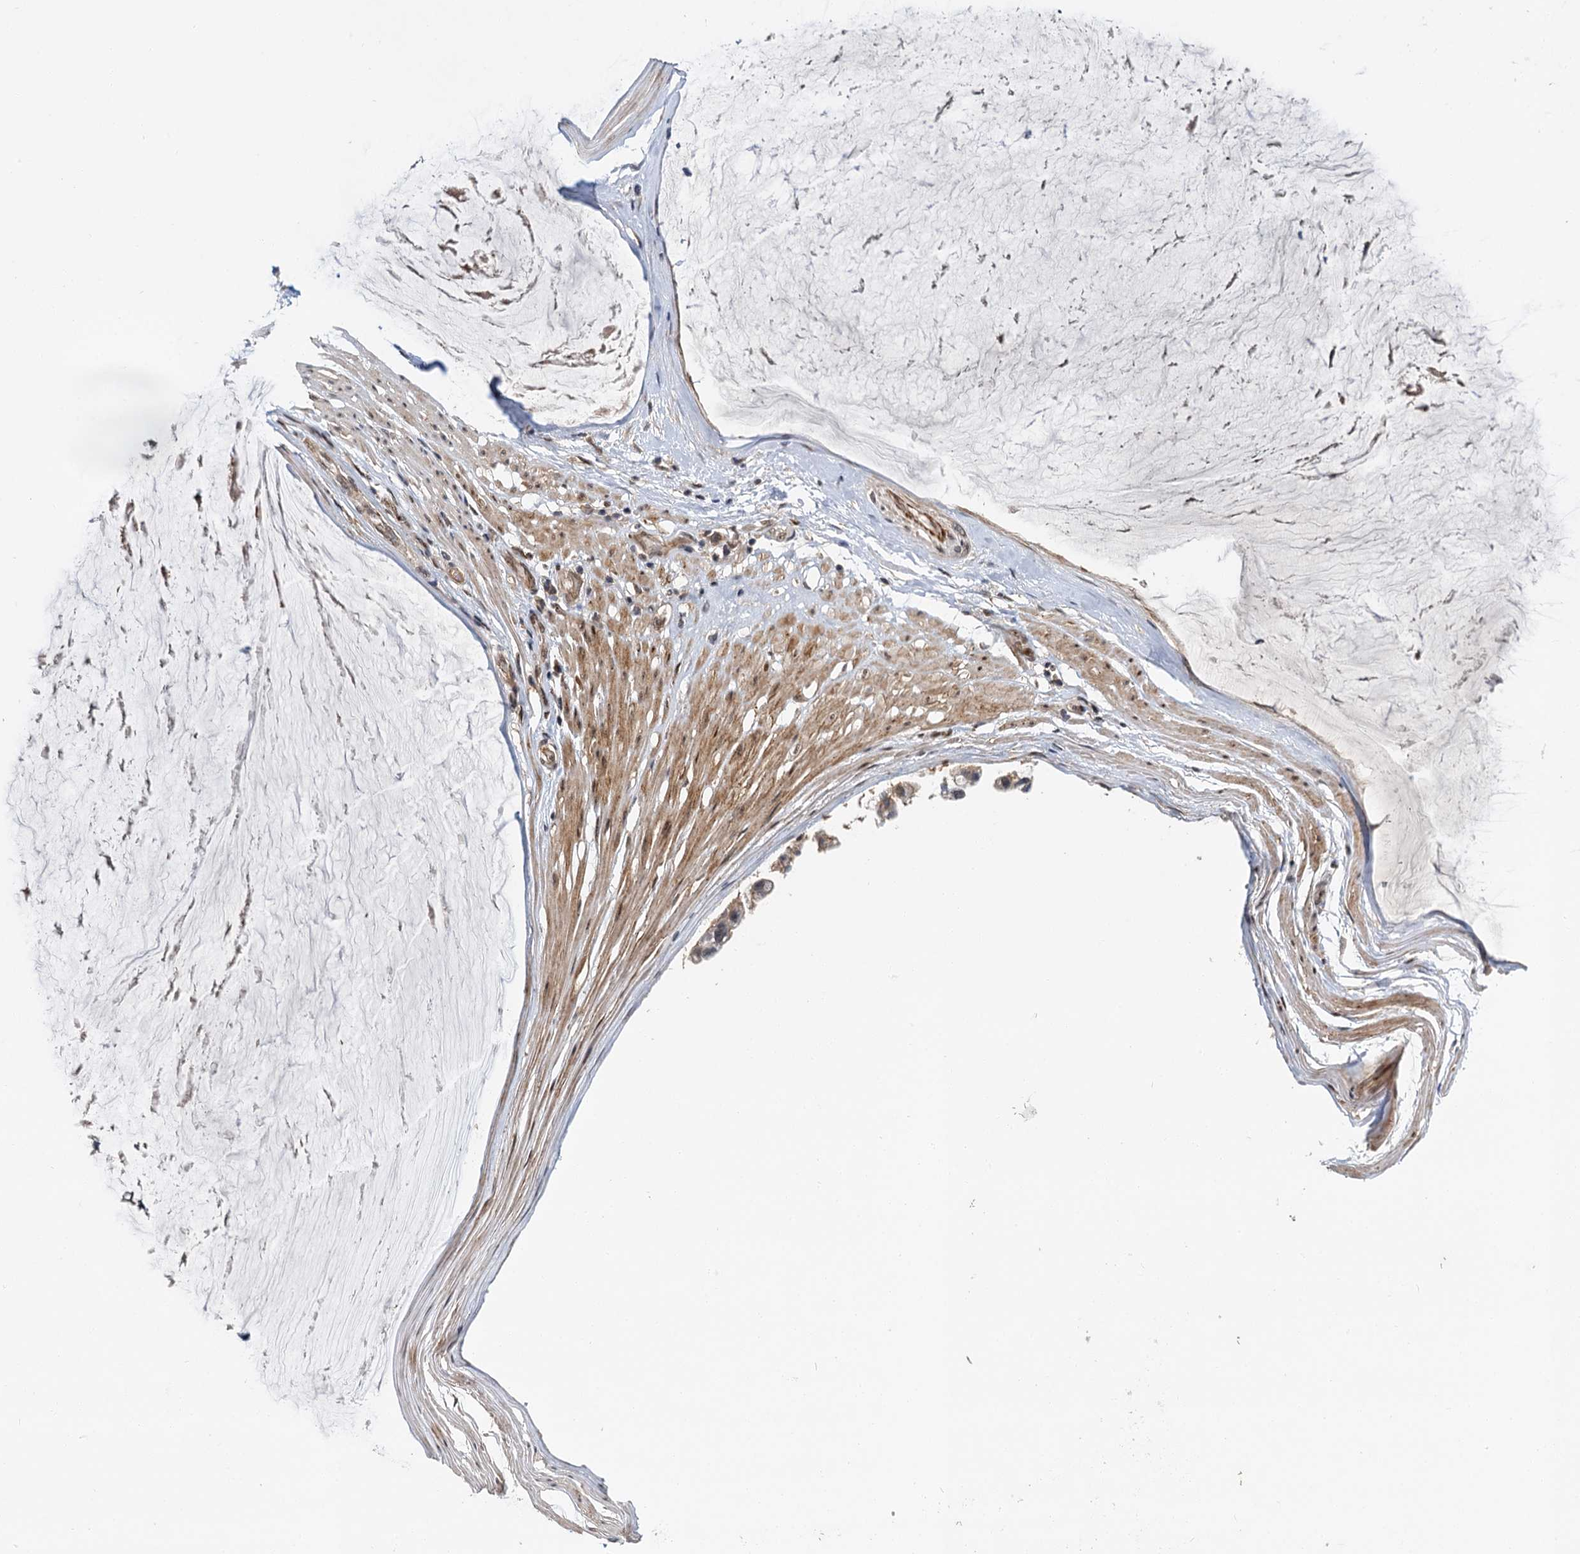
{"staining": {"intensity": "weak", "quantity": "<25%", "location": "cytoplasmic/membranous"}, "tissue": "ovarian cancer", "cell_type": "Tumor cells", "image_type": "cancer", "snomed": [{"axis": "morphology", "description": "Cystadenocarcinoma, mucinous, NOS"}, {"axis": "topography", "description": "Ovary"}], "caption": "Tumor cells are negative for protein expression in human ovarian cancer. The staining was performed using DAB to visualize the protein expression in brown, while the nuclei were stained in blue with hematoxylin (Magnification: 20x).", "gene": "MBD6", "patient": {"sex": "female", "age": 39}}